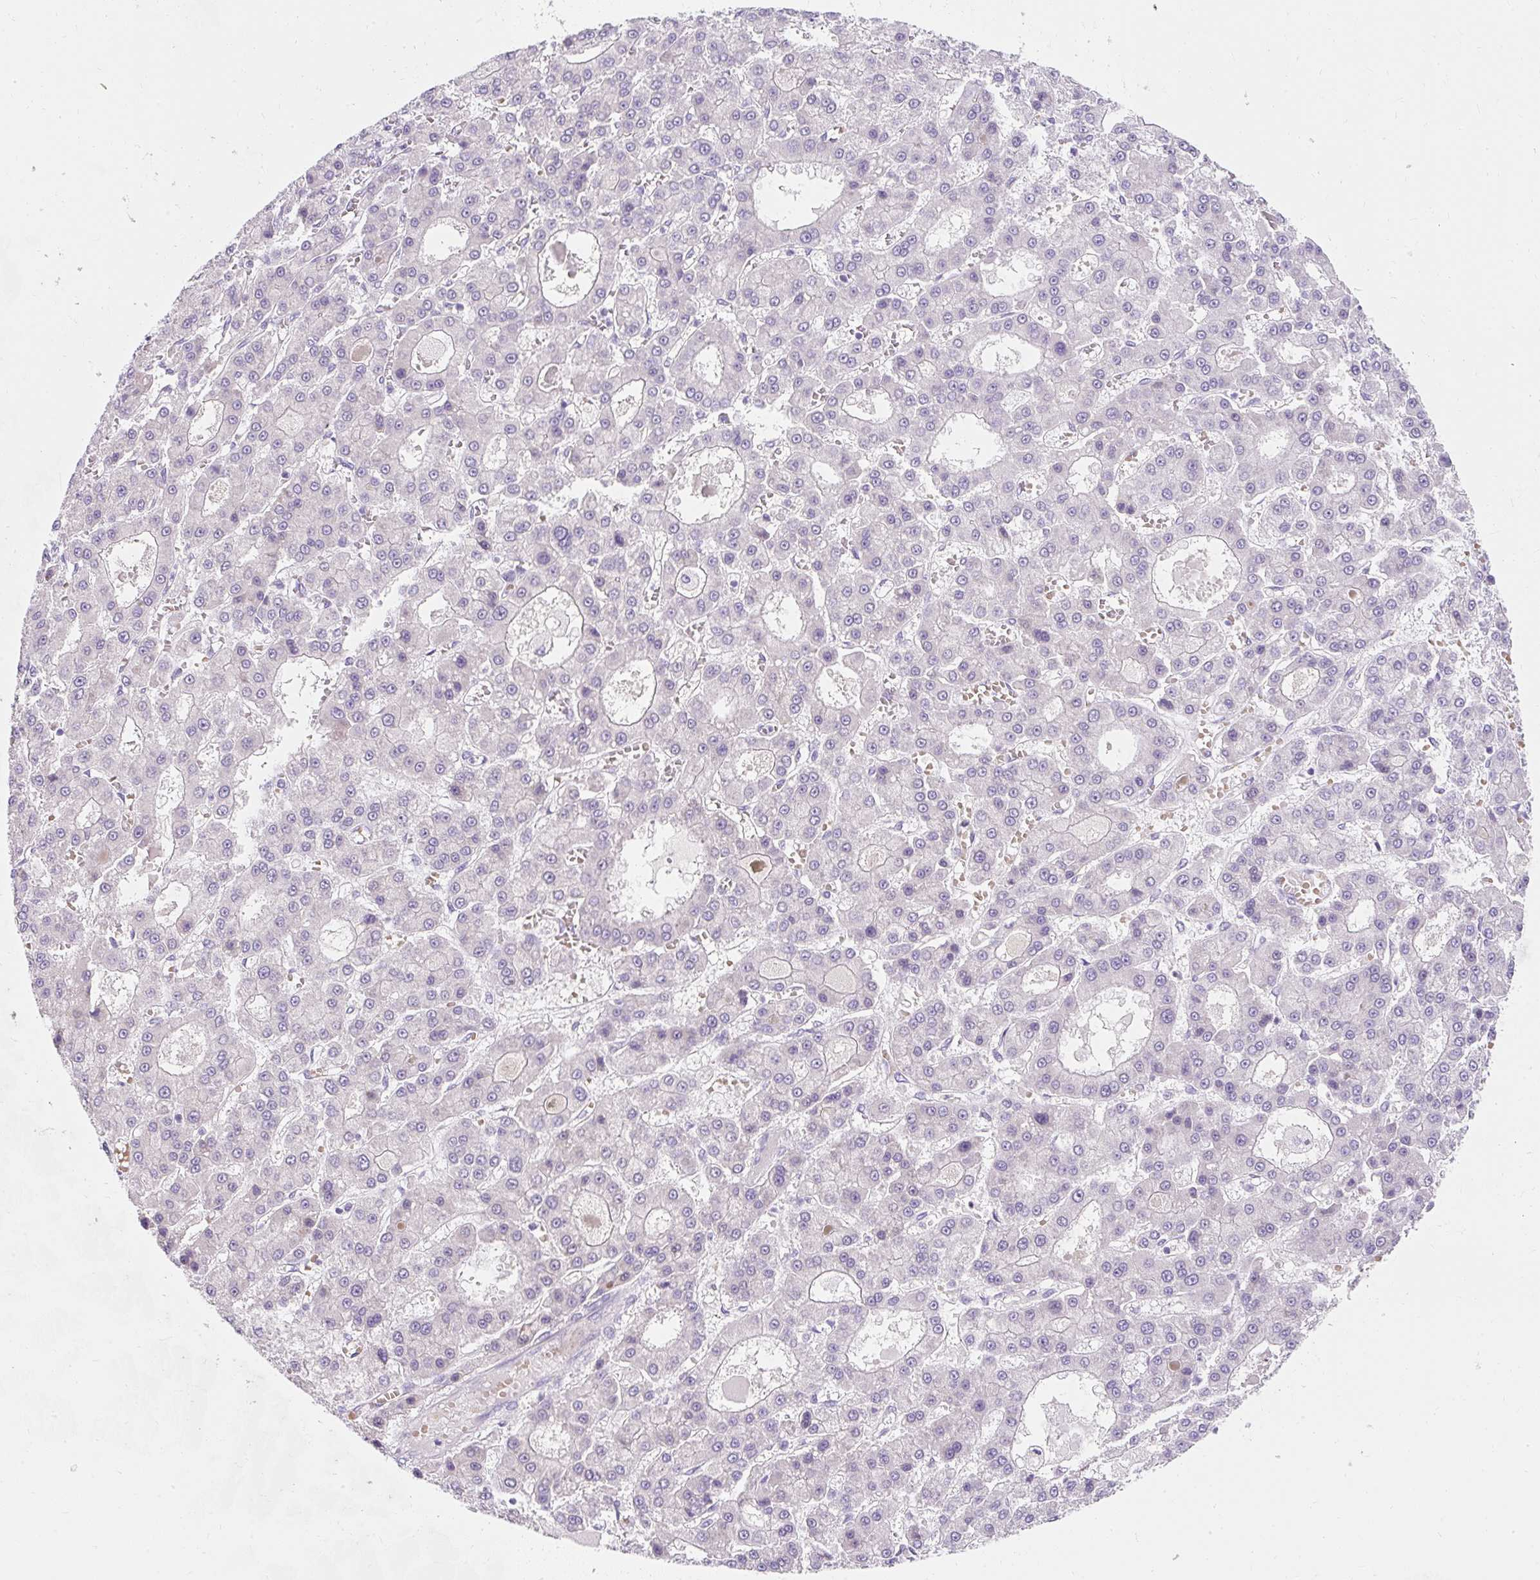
{"staining": {"intensity": "negative", "quantity": "none", "location": "none"}, "tissue": "liver cancer", "cell_type": "Tumor cells", "image_type": "cancer", "snomed": [{"axis": "morphology", "description": "Carcinoma, Hepatocellular, NOS"}, {"axis": "topography", "description": "Liver"}], "caption": "Immunohistochemistry (IHC) micrograph of neoplastic tissue: human hepatocellular carcinoma (liver) stained with DAB demonstrates no significant protein staining in tumor cells.", "gene": "DTX4", "patient": {"sex": "male", "age": 70}}